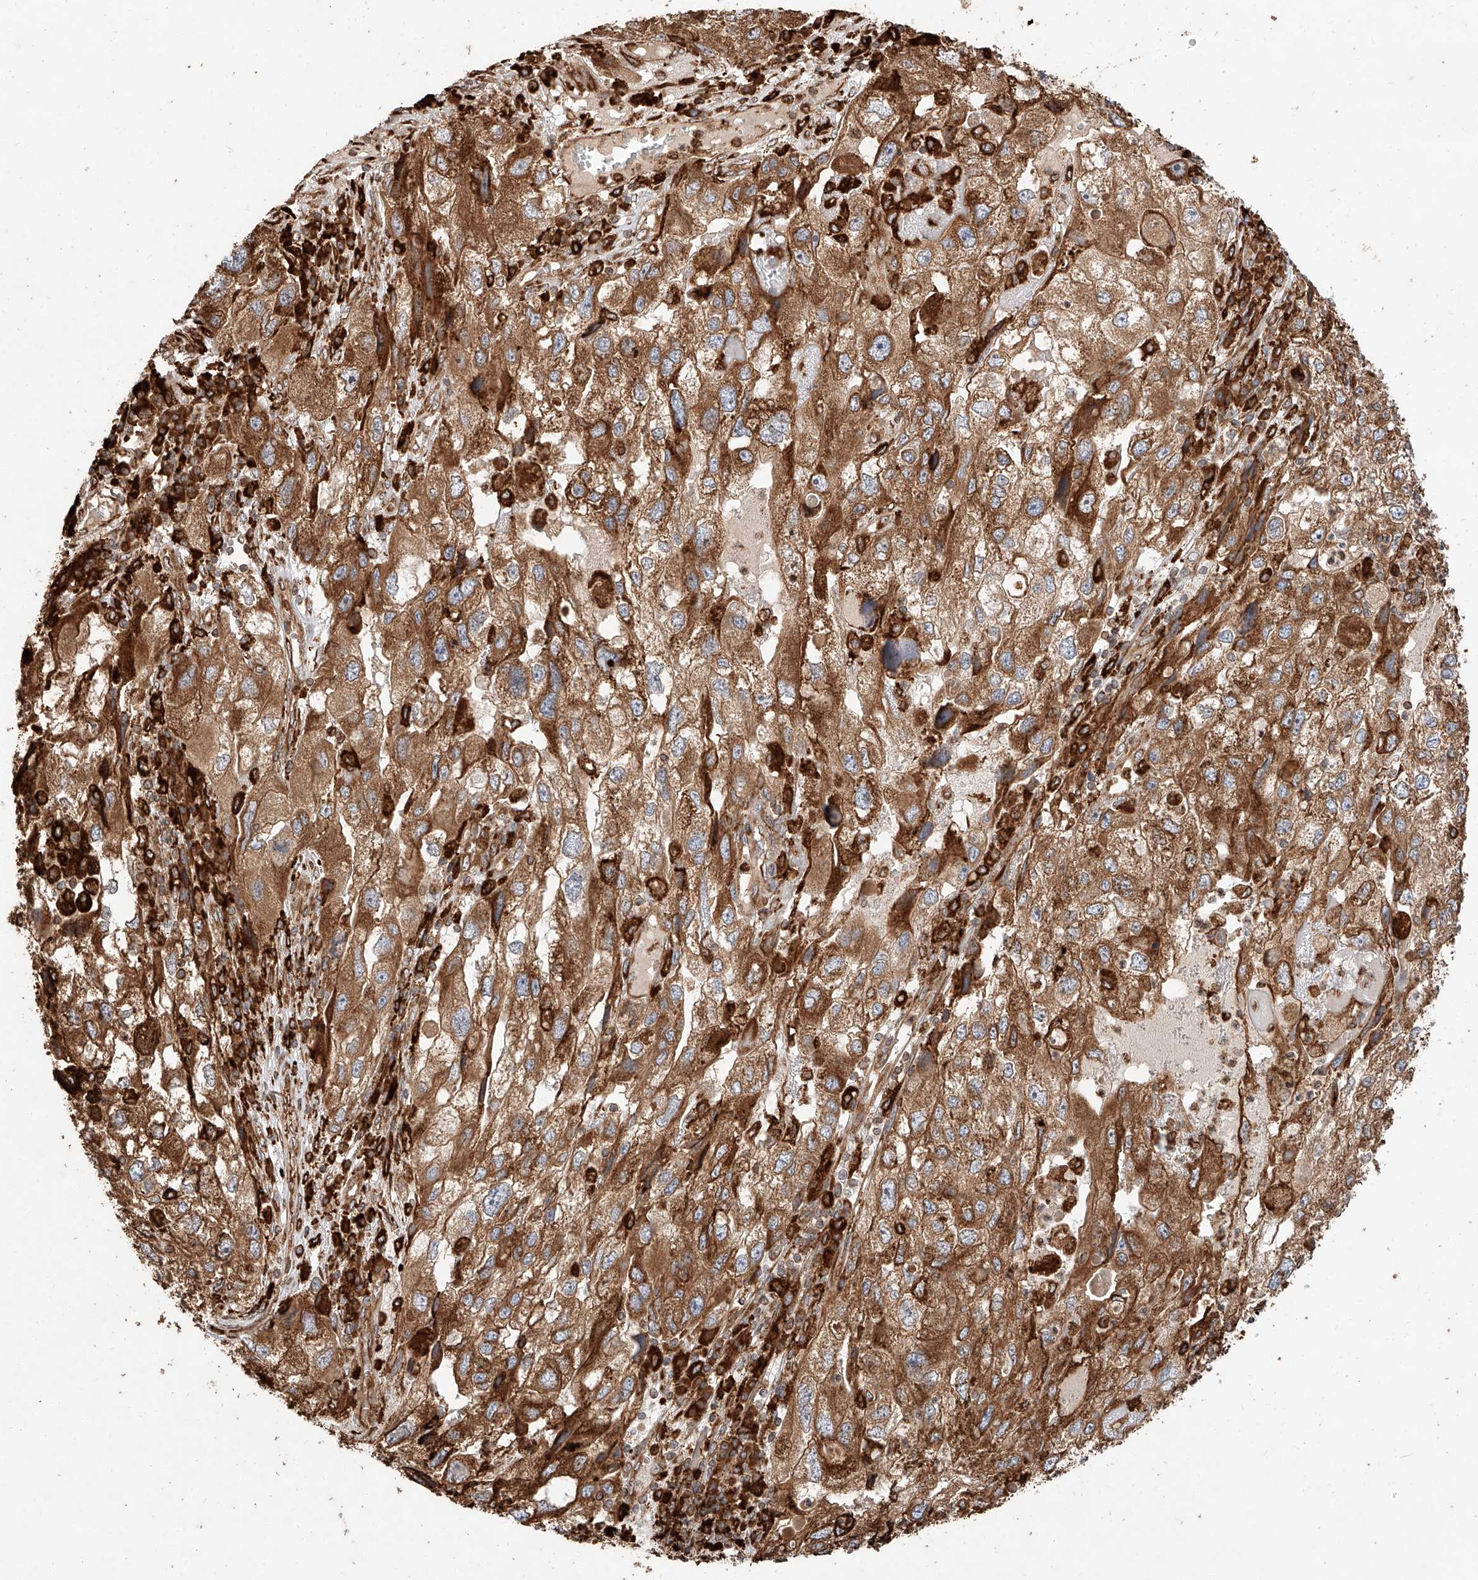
{"staining": {"intensity": "moderate", "quantity": ">75%", "location": "cytoplasmic/membranous"}, "tissue": "endometrial cancer", "cell_type": "Tumor cells", "image_type": "cancer", "snomed": [{"axis": "morphology", "description": "Adenocarcinoma, NOS"}, {"axis": "topography", "description": "Endometrium"}], "caption": "Immunohistochemistry (DAB) staining of human endometrial cancer (adenocarcinoma) reveals moderate cytoplasmic/membranous protein positivity in approximately >75% of tumor cells. The protein is shown in brown color, while the nuclei are stained blue.", "gene": "ZNF84", "patient": {"sex": "female", "age": 49}}